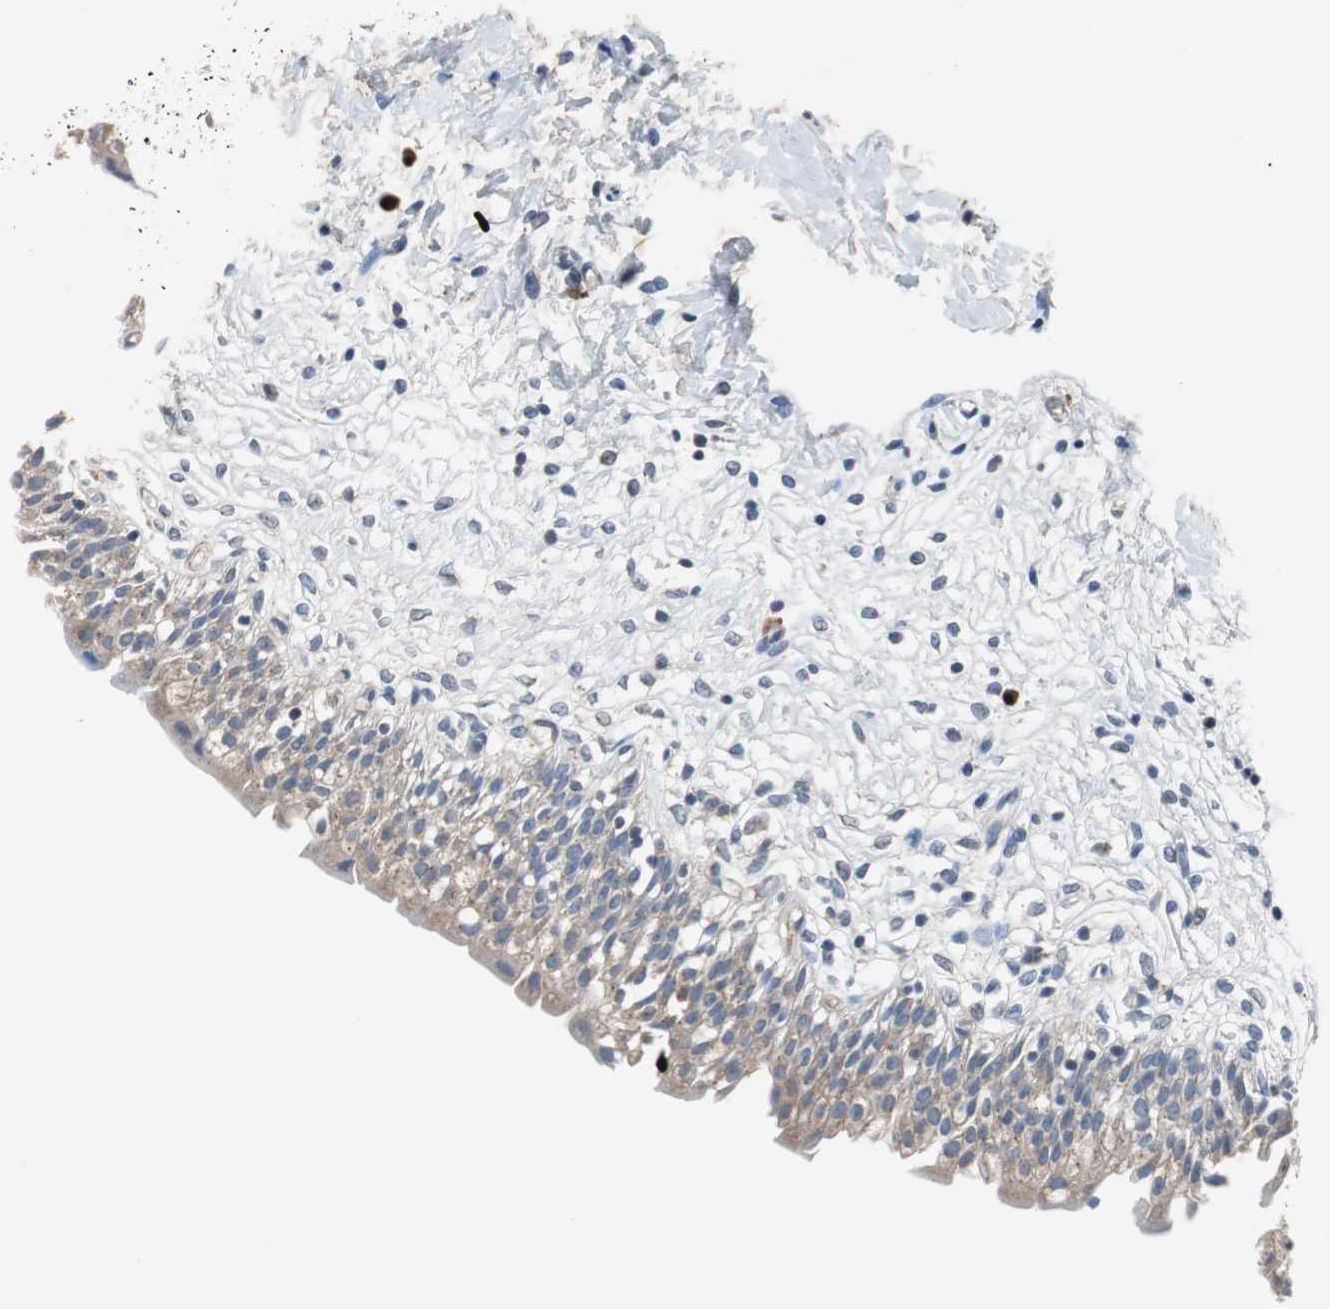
{"staining": {"intensity": "moderate", "quantity": ">75%", "location": "cytoplasmic/membranous"}, "tissue": "urinary bladder", "cell_type": "Urothelial cells", "image_type": "normal", "snomed": [{"axis": "morphology", "description": "Normal tissue, NOS"}, {"axis": "topography", "description": "Urinary bladder"}], "caption": "There is medium levels of moderate cytoplasmic/membranous positivity in urothelial cells of unremarkable urinary bladder, as demonstrated by immunohistochemical staining (brown color).", "gene": "CALB2", "patient": {"sex": "female", "age": 80}}